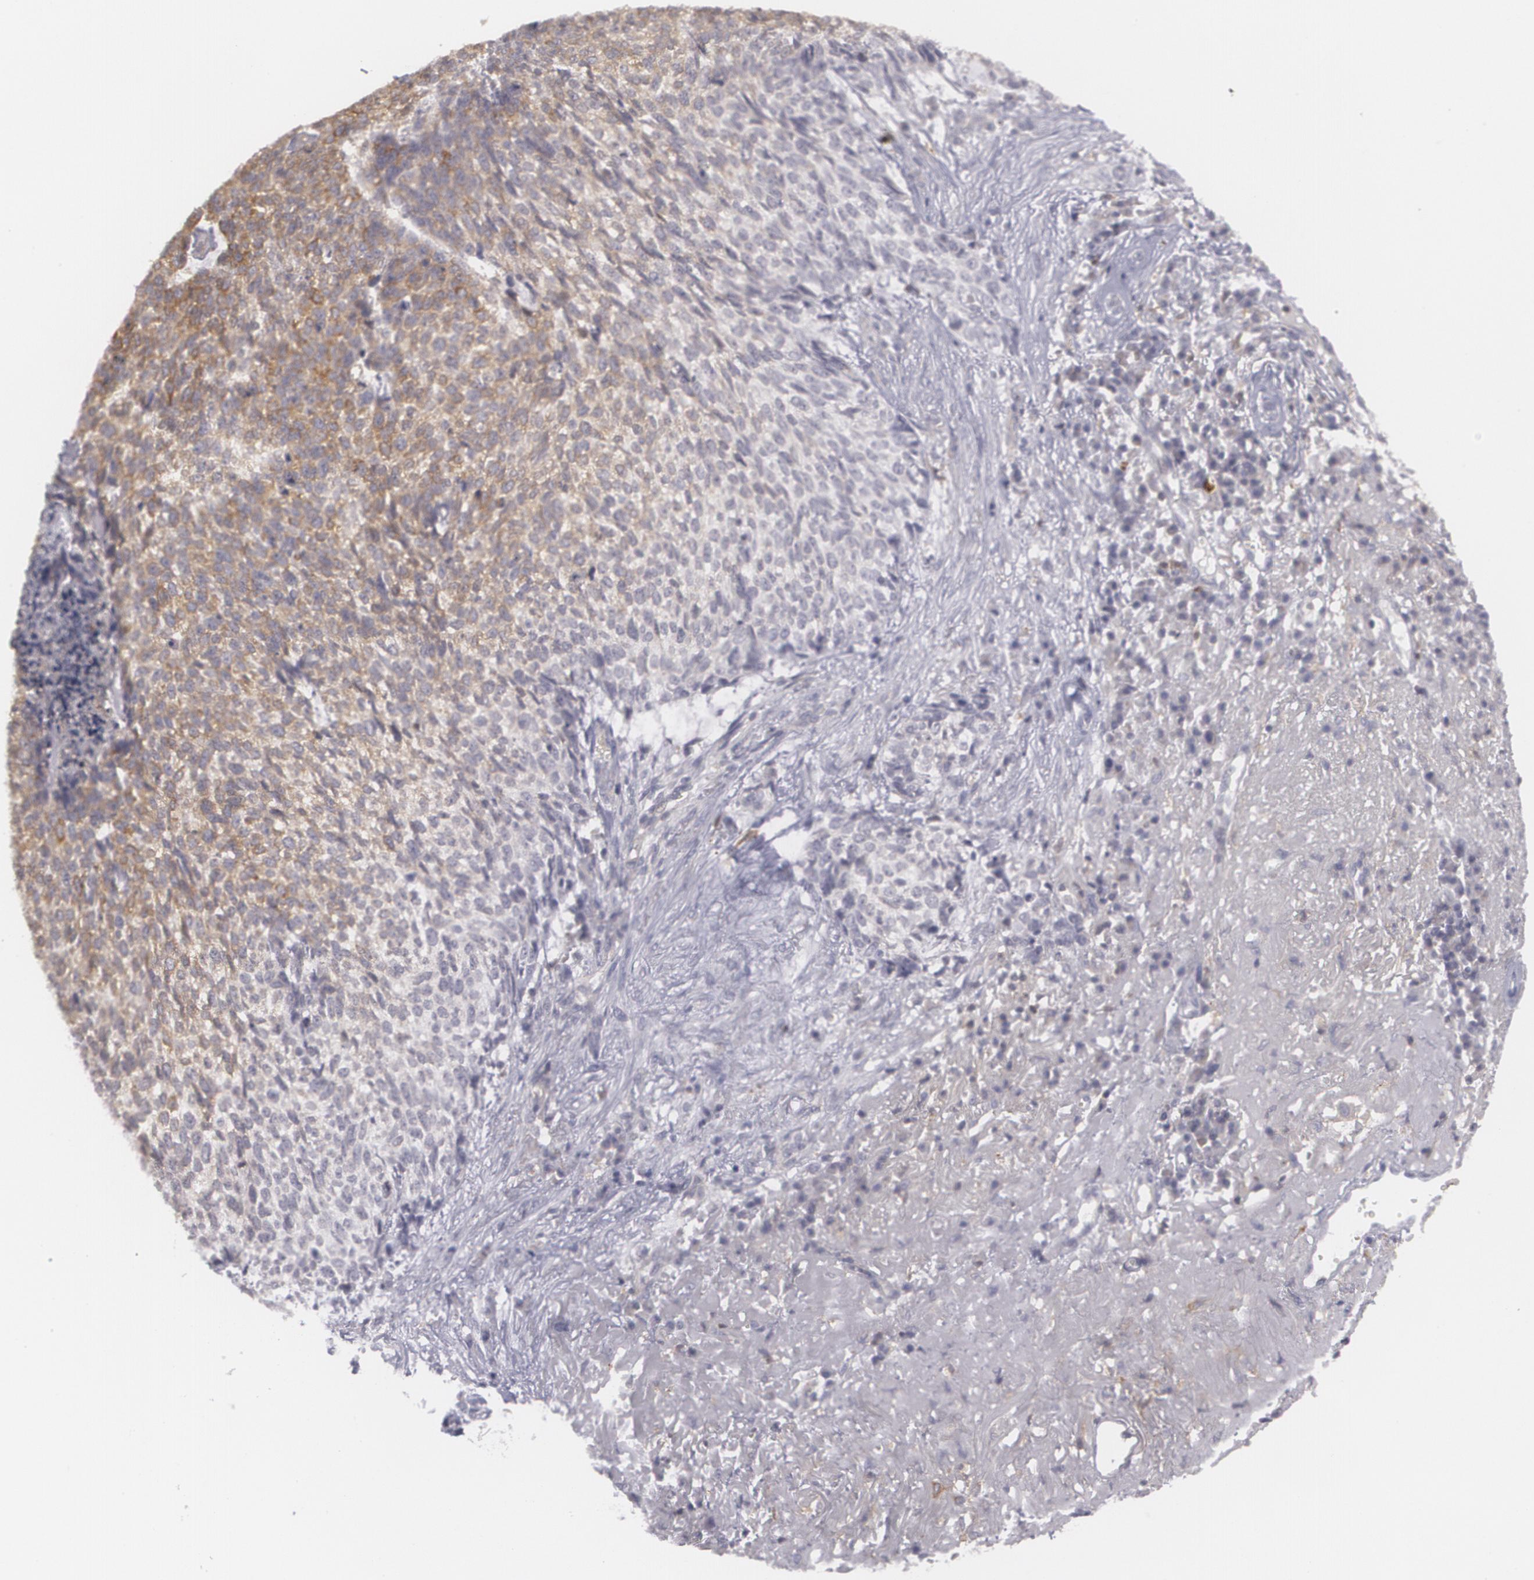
{"staining": {"intensity": "weak", "quantity": "25%-75%", "location": "cytoplasmic/membranous"}, "tissue": "skin cancer", "cell_type": "Tumor cells", "image_type": "cancer", "snomed": [{"axis": "morphology", "description": "Basal cell carcinoma"}, {"axis": "topography", "description": "Skin"}], "caption": "Human skin cancer (basal cell carcinoma) stained with a brown dye shows weak cytoplasmic/membranous positive expression in approximately 25%-75% of tumor cells.", "gene": "BIN1", "patient": {"sex": "female", "age": 89}}